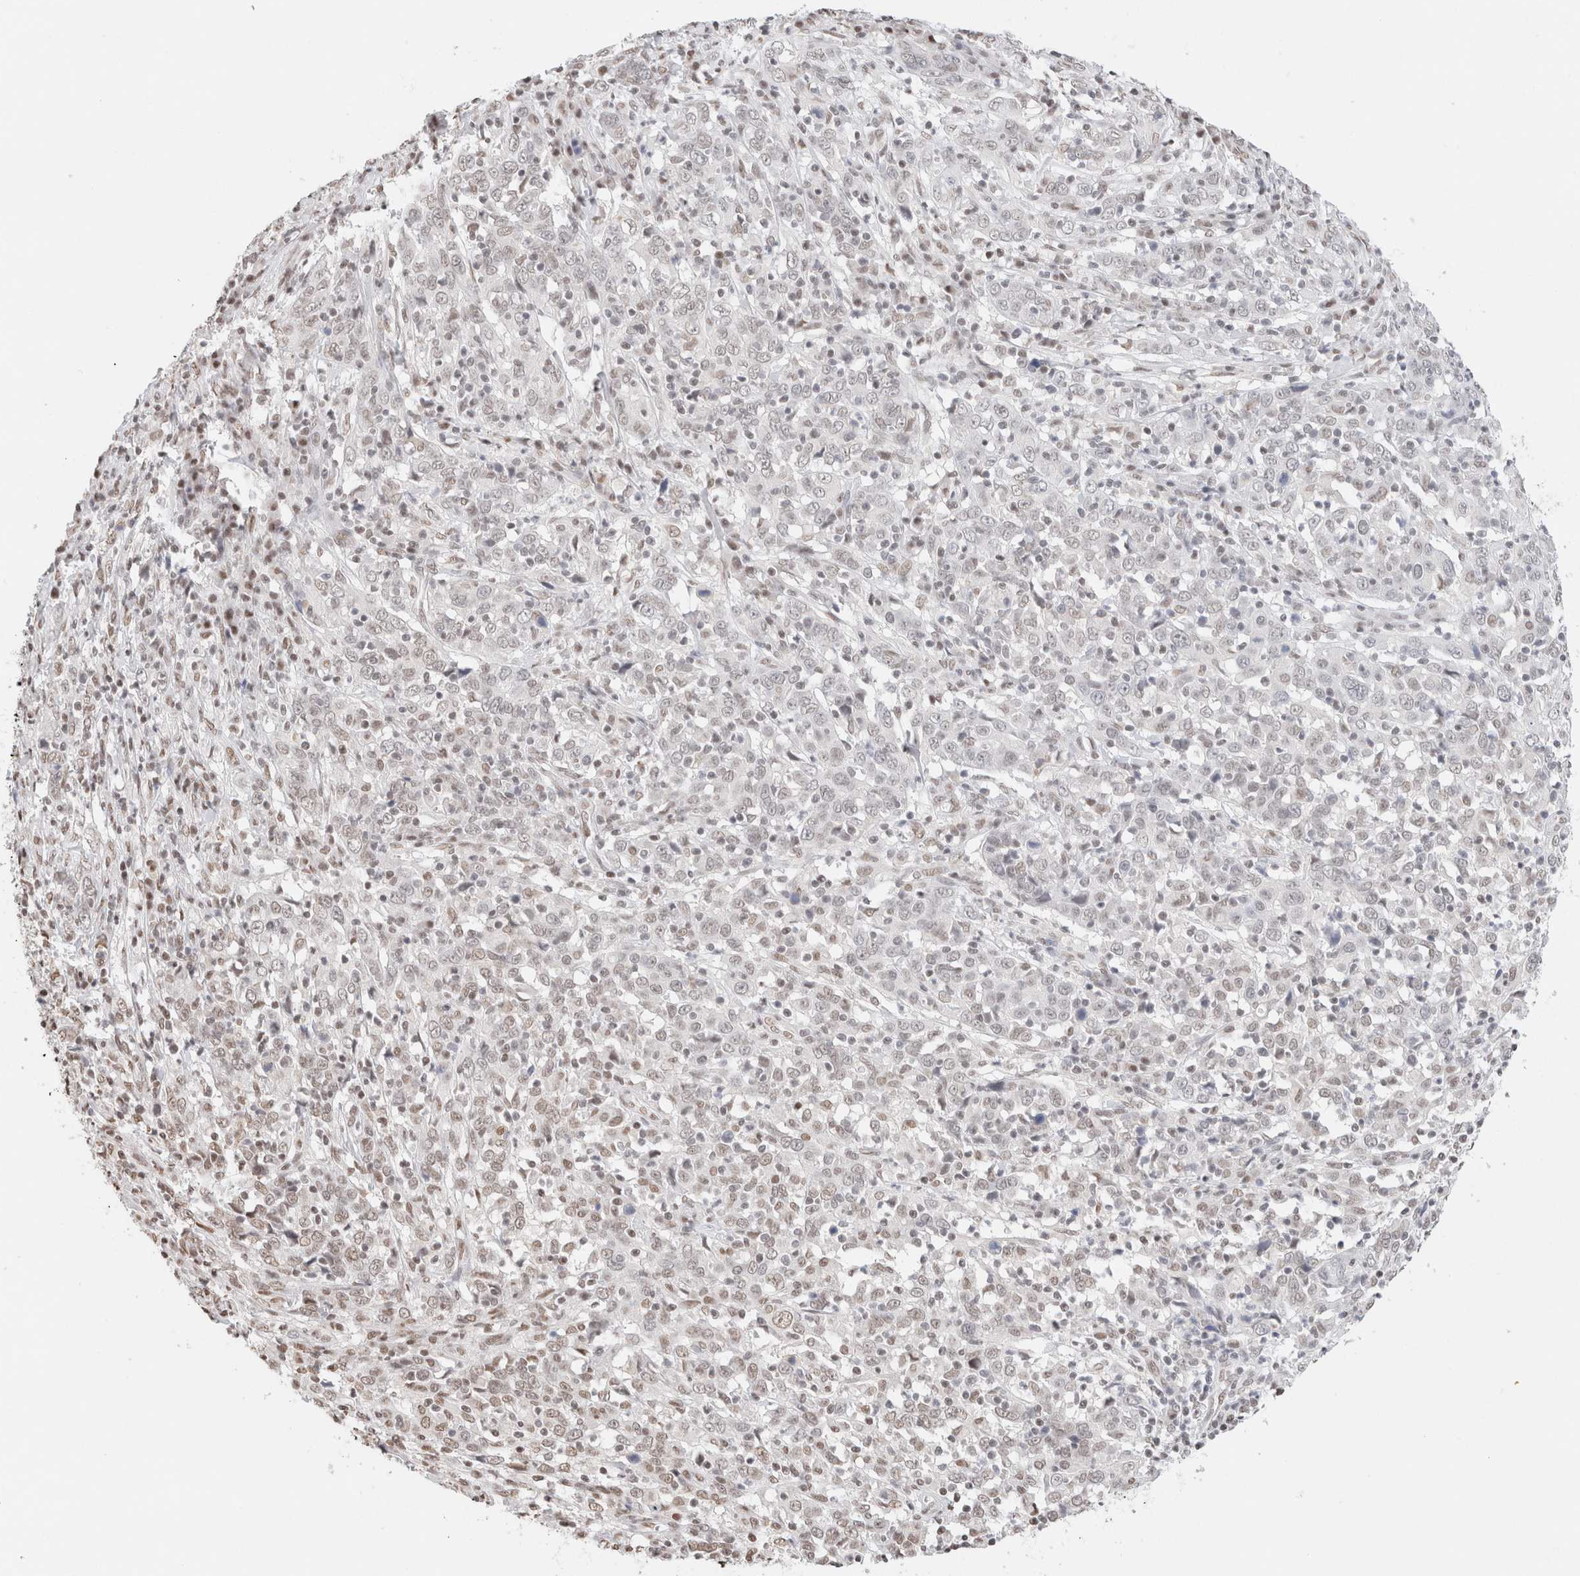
{"staining": {"intensity": "weak", "quantity": "<25%", "location": "nuclear"}, "tissue": "cervical cancer", "cell_type": "Tumor cells", "image_type": "cancer", "snomed": [{"axis": "morphology", "description": "Squamous cell carcinoma, NOS"}, {"axis": "topography", "description": "Cervix"}], "caption": "This photomicrograph is of cervical cancer (squamous cell carcinoma) stained with IHC to label a protein in brown with the nuclei are counter-stained blue. There is no positivity in tumor cells. (Brightfield microscopy of DAB (3,3'-diaminobenzidine) IHC at high magnification).", "gene": "SUPT3H", "patient": {"sex": "female", "age": 46}}